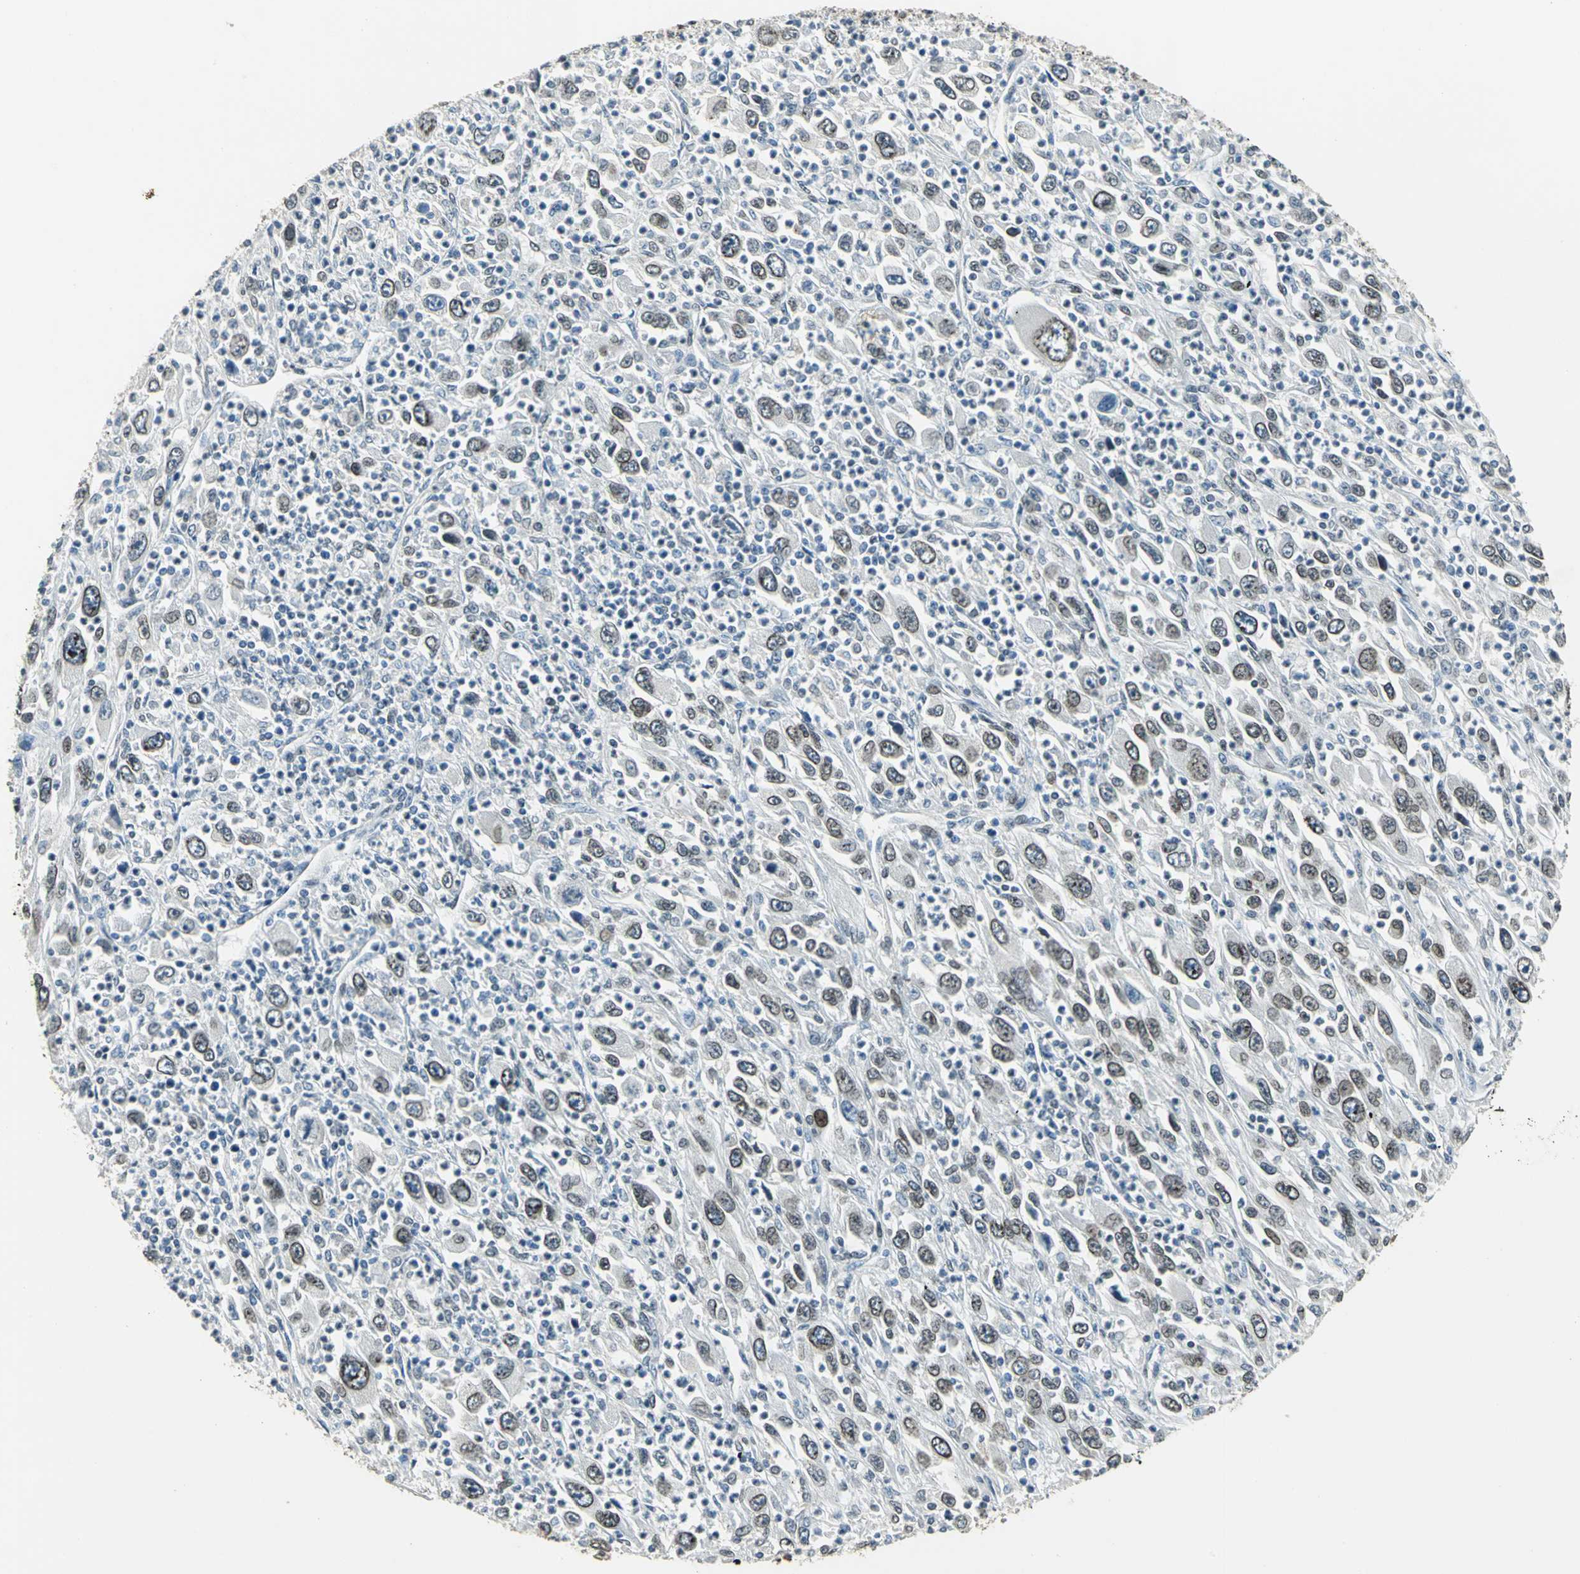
{"staining": {"intensity": "moderate", "quantity": "25%-75%", "location": "cytoplasmic/membranous,nuclear"}, "tissue": "melanoma", "cell_type": "Tumor cells", "image_type": "cancer", "snomed": [{"axis": "morphology", "description": "Malignant melanoma, Metastatic site"}, {"axis": "topography", "description": "Skin"}], "caption": "Brown immunohistochemical staining in human malignant melanoma (metastatic site) reveals moderate cytoplasmic/membranous and nuclear staining in about 25%-75% of tumor cells.", "gene": "BRIP1", "patient": {"sex": "female", "age": 56}}